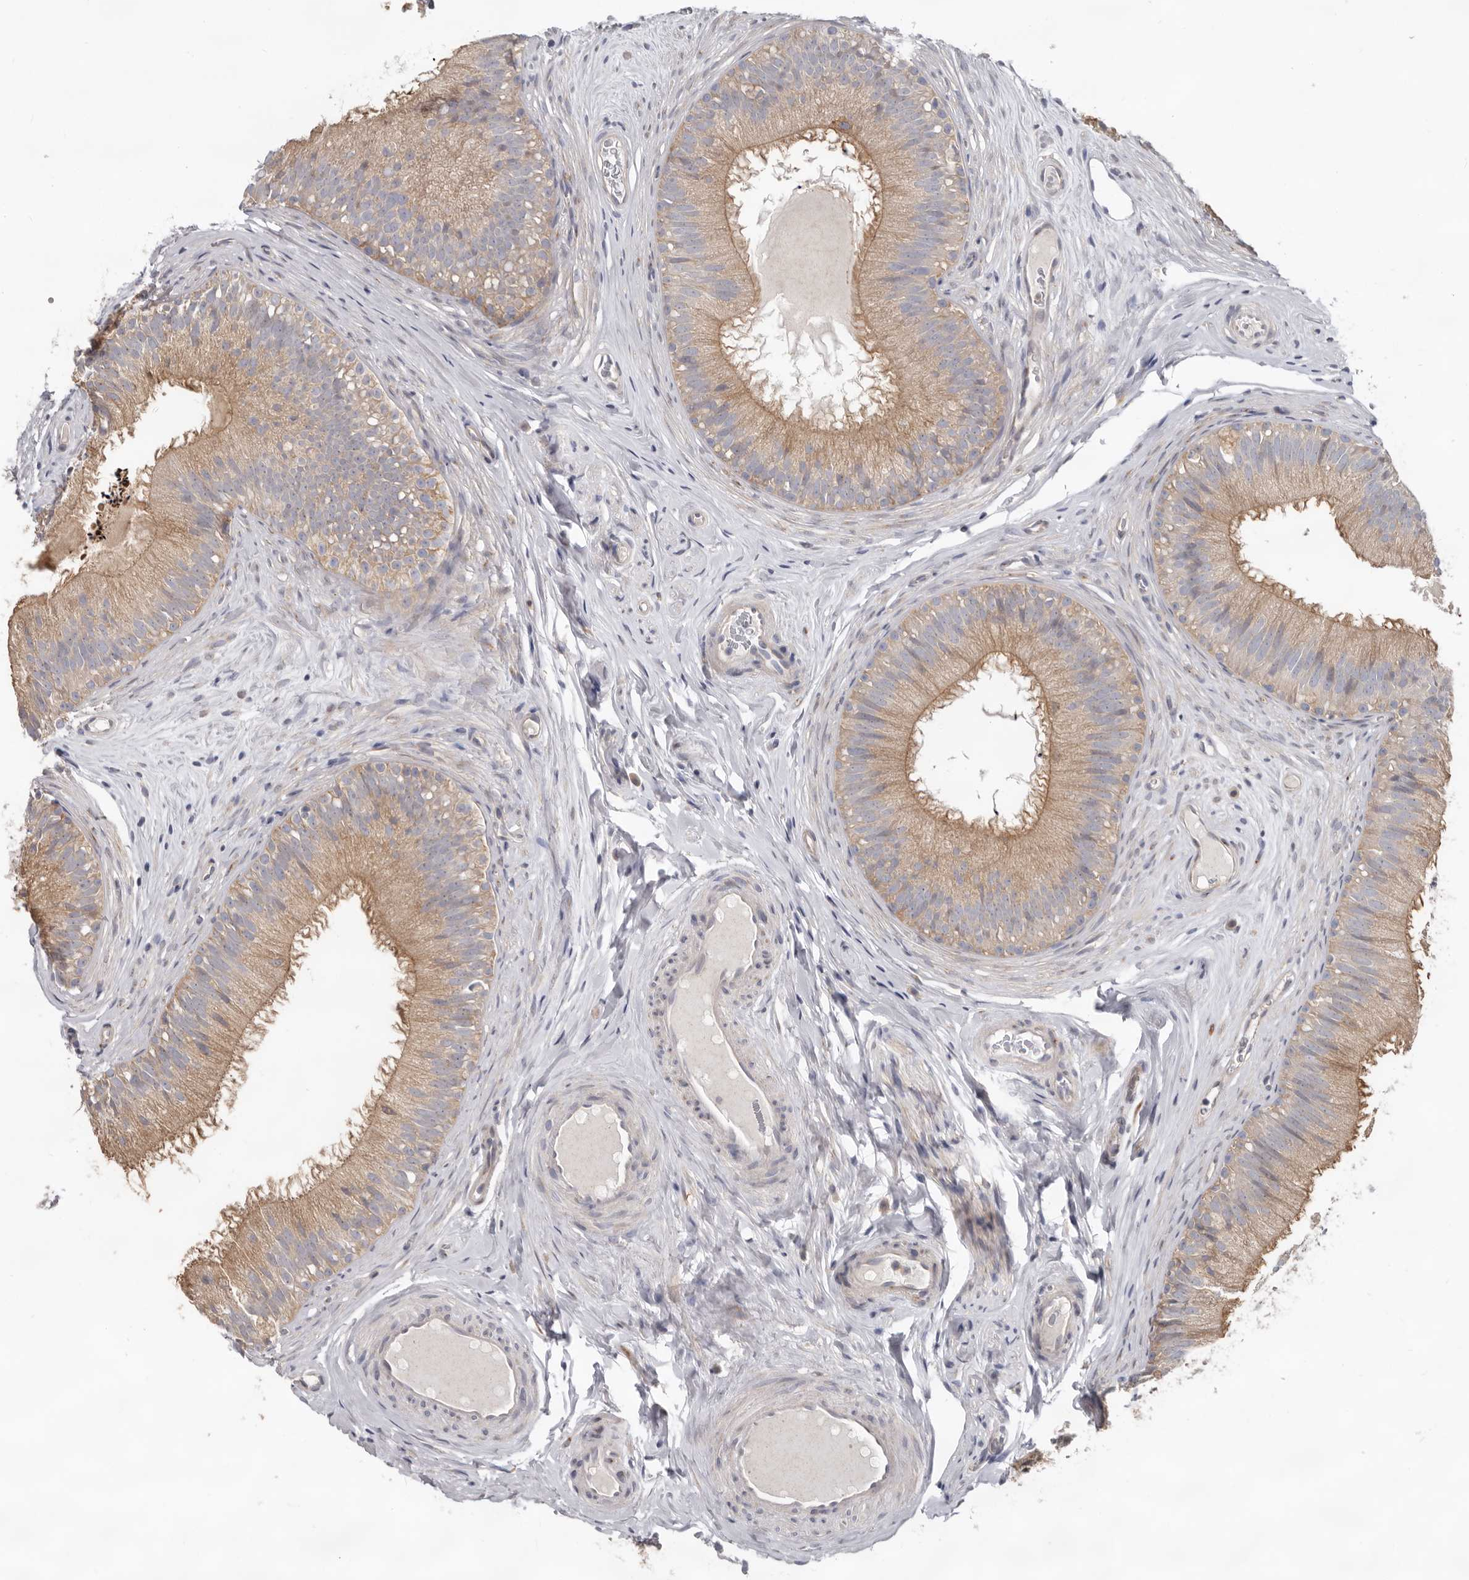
{"staining": {"intensity": "moderate", "quantity": ">75%", "location": "cytoplasmic/membranous"}, "tissue": "epididymis", "cell_type": "Glandular cells", "image_type": "normal", "snomed": [{"axis": "morphology", "description": "Normal tissue, NOS"}, {"axis": "topography", "description": "Epididymis"}], "caption": "This image shows IHC staining of unremarkable epididymis, with medium moderate cytoplasmic/membranous expression in about >75% of glandular cells.", "gene": "HINT3", "patient": {"sex": "male", "age": 29}}